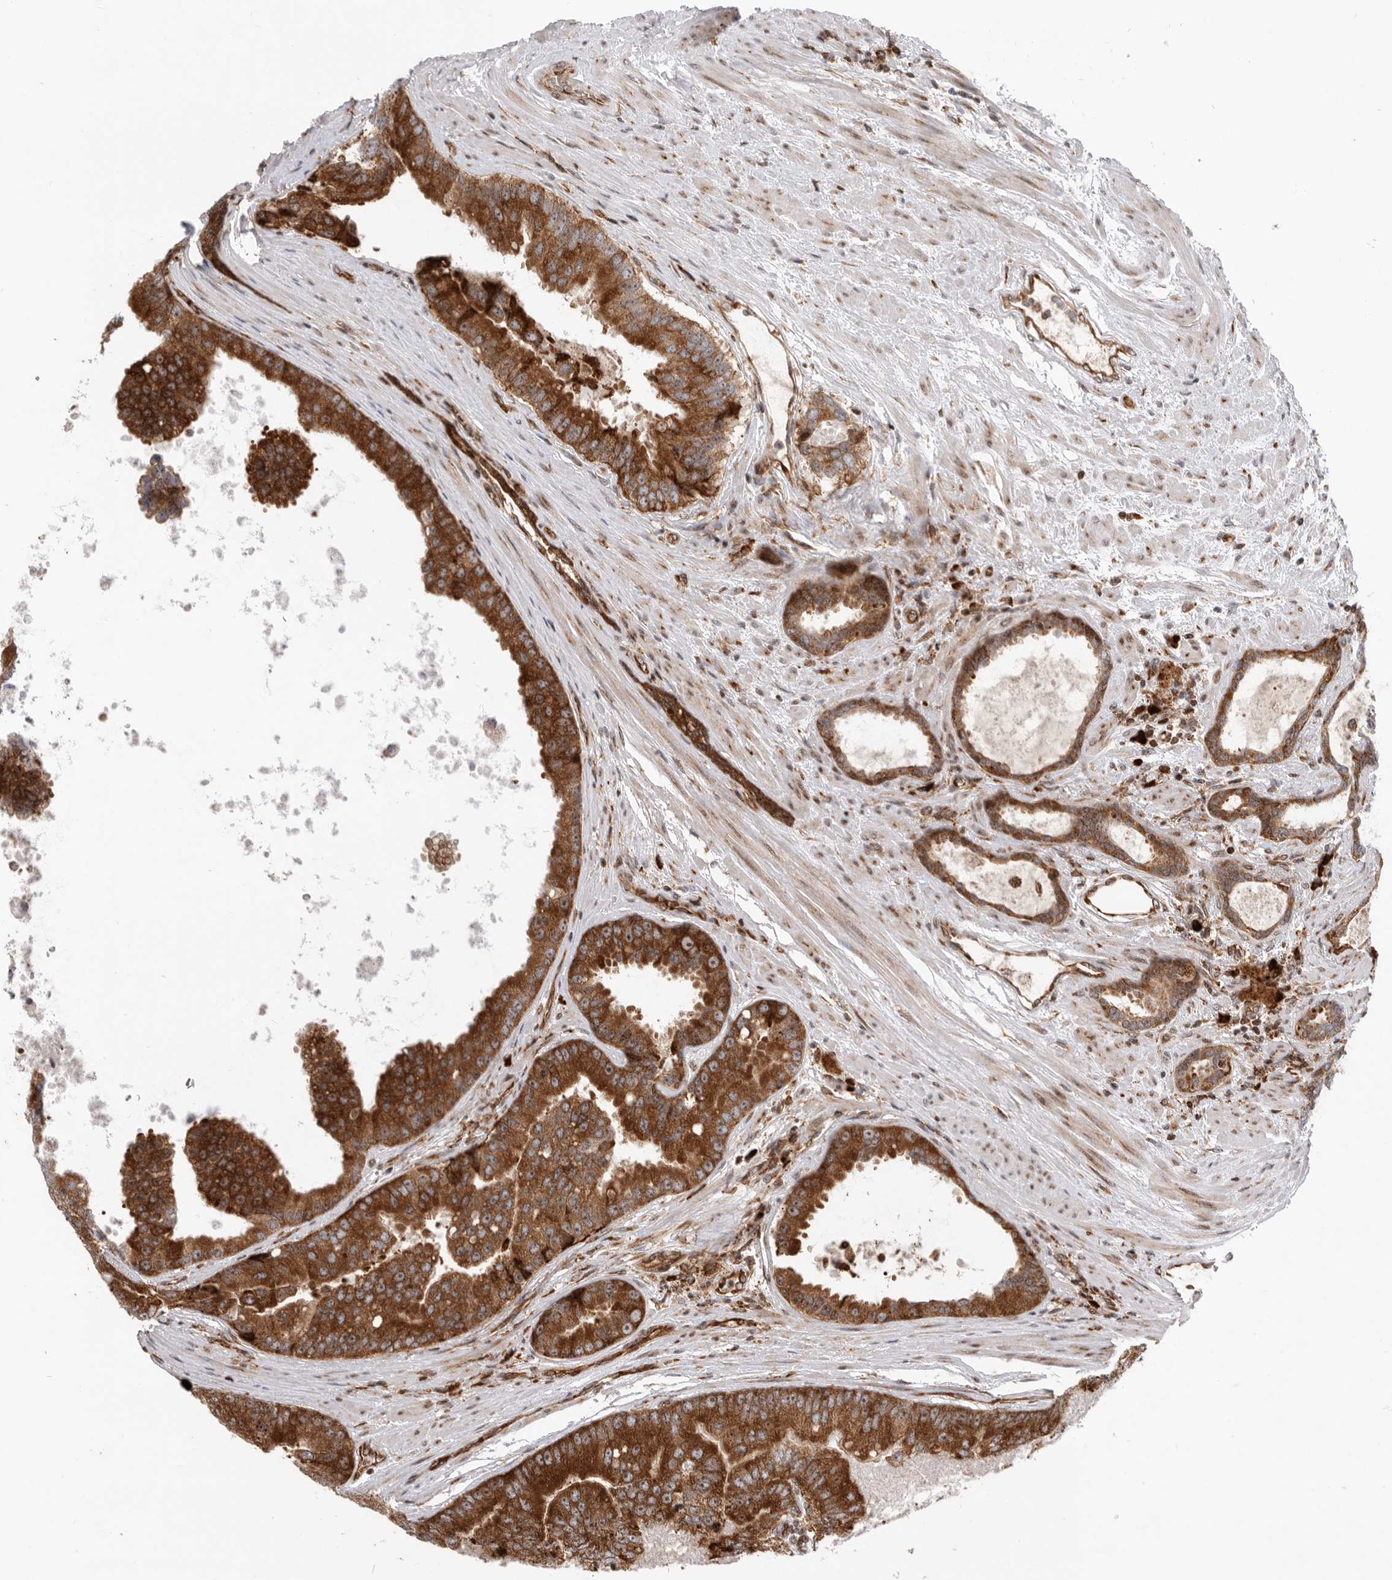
{"staining": {"intensity": "strong", "quantity": ">75%", "location": "cytoplasmic/membranous"}, "tissue": "prostate cancer", "cell_type": "Tumor cells", "image_type": "cancer", "snomed": [{"axis": "morphology", "description": "Adenocarcinoma, High grade"}, {"axis": "topography", "description": "Prostate"}], "caption": "Adenocarcinoma (high-grade) (prostate) stained with IHC exhibits strong cytoplasmic/membranous staining in approximately >75% of tumor cells.", "gene": "FZD3", "patient": {"sex": "male", "age": 70}}